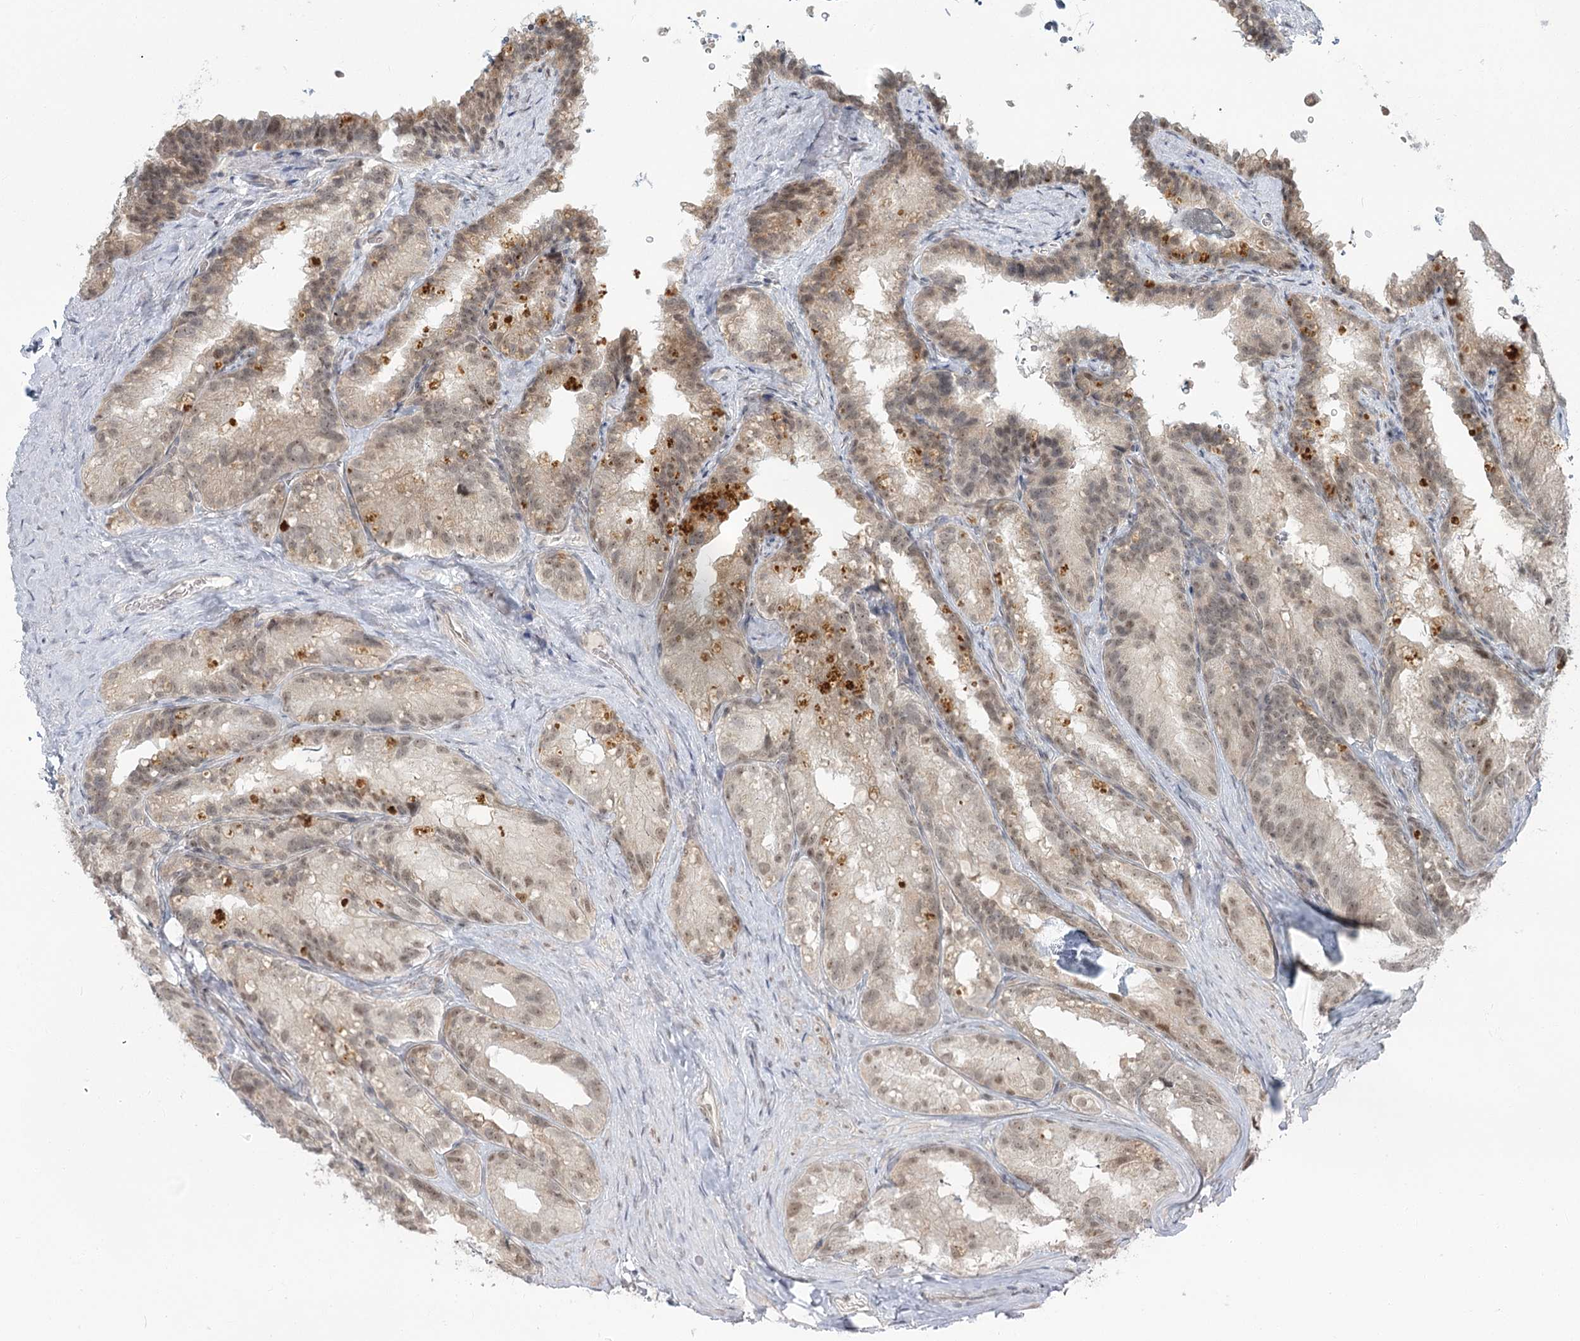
{"staining": {"intensity": "weak", "quantity": "25%-75%", "location": "nuclear"}, "tissue": "seminal vesicle", "cell_type": "Glandular cells", "image_type": "normal", "snomed": [{"axis": "morphology", "description": "Normal tissue, NOS"}, {"axis": "topography", "description": "Seminal veicle"}], "caption": "DAB immunohistochemical staining of unremarkable seminal vesicle displays weak nuclear protein positivity in about 25%-75% of glandular cells. Using DAB (brown) and hematoxylin (blue) stains, captured at high magnification using brightfield microscopy.", "gene": "R3HCC1L", "patient": {"sex": "male", "age": 60}}